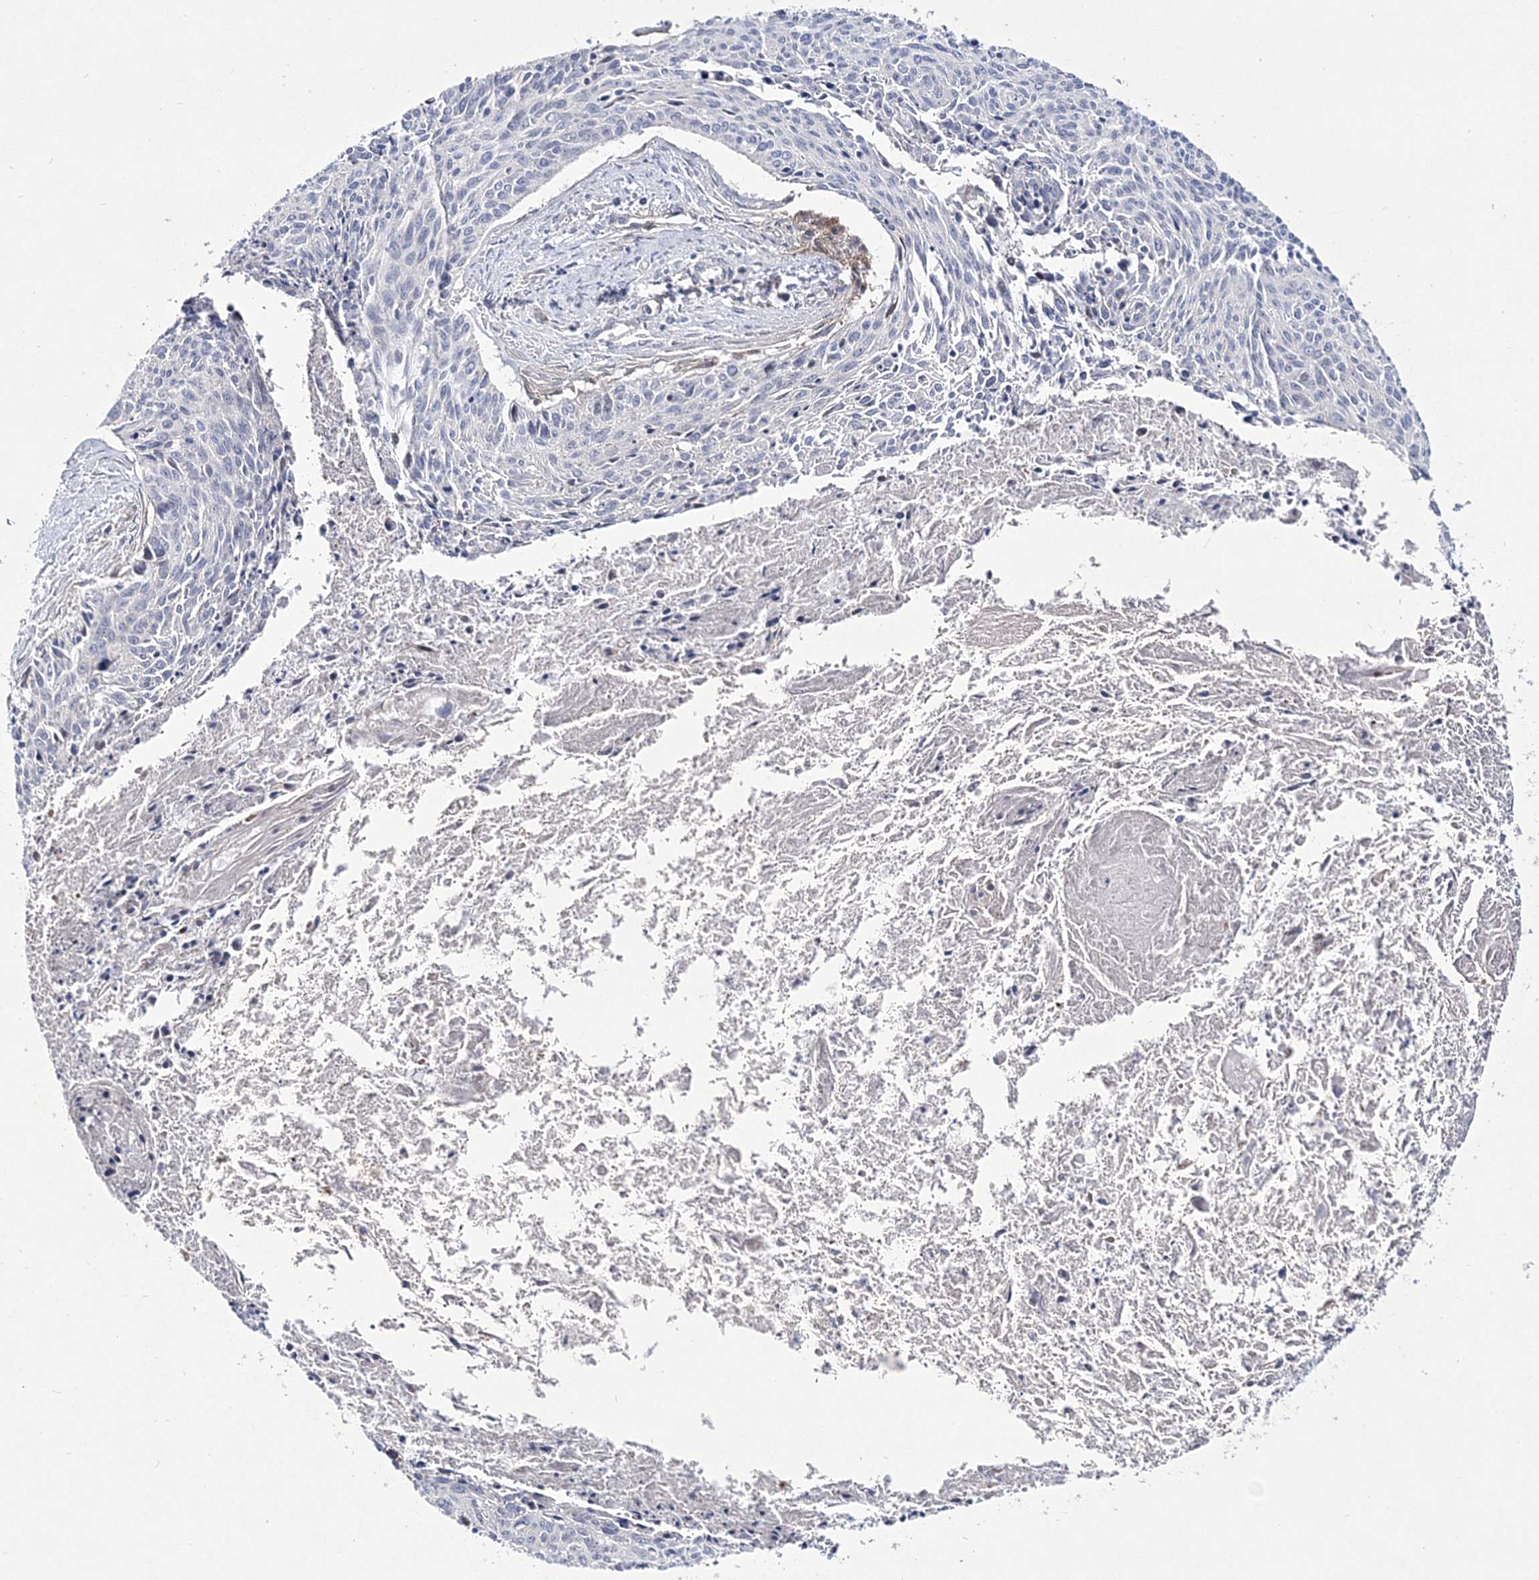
{"staining": {"intensity": "negative", "quantity": "none", "location": "none"}, "tissue": "cervical cancer", "cell_type": "Tumor cells", "image_type": "cancer", "snomed": [{"axis": "morphology", "description": "Squamous cell carcinoma, NOS"}, {"axis": "topography", "description": "Cervix"}], "caption": "An immunohistochemistry (IHC) micrograph of cervical cancer (squamous cell carcinoma) is shown. There is no staining in tumor cells of cervical cancer (squamous cell carcinoma).", "gene": "ANO1", "patient": {"sex": "female", "age": 55}}